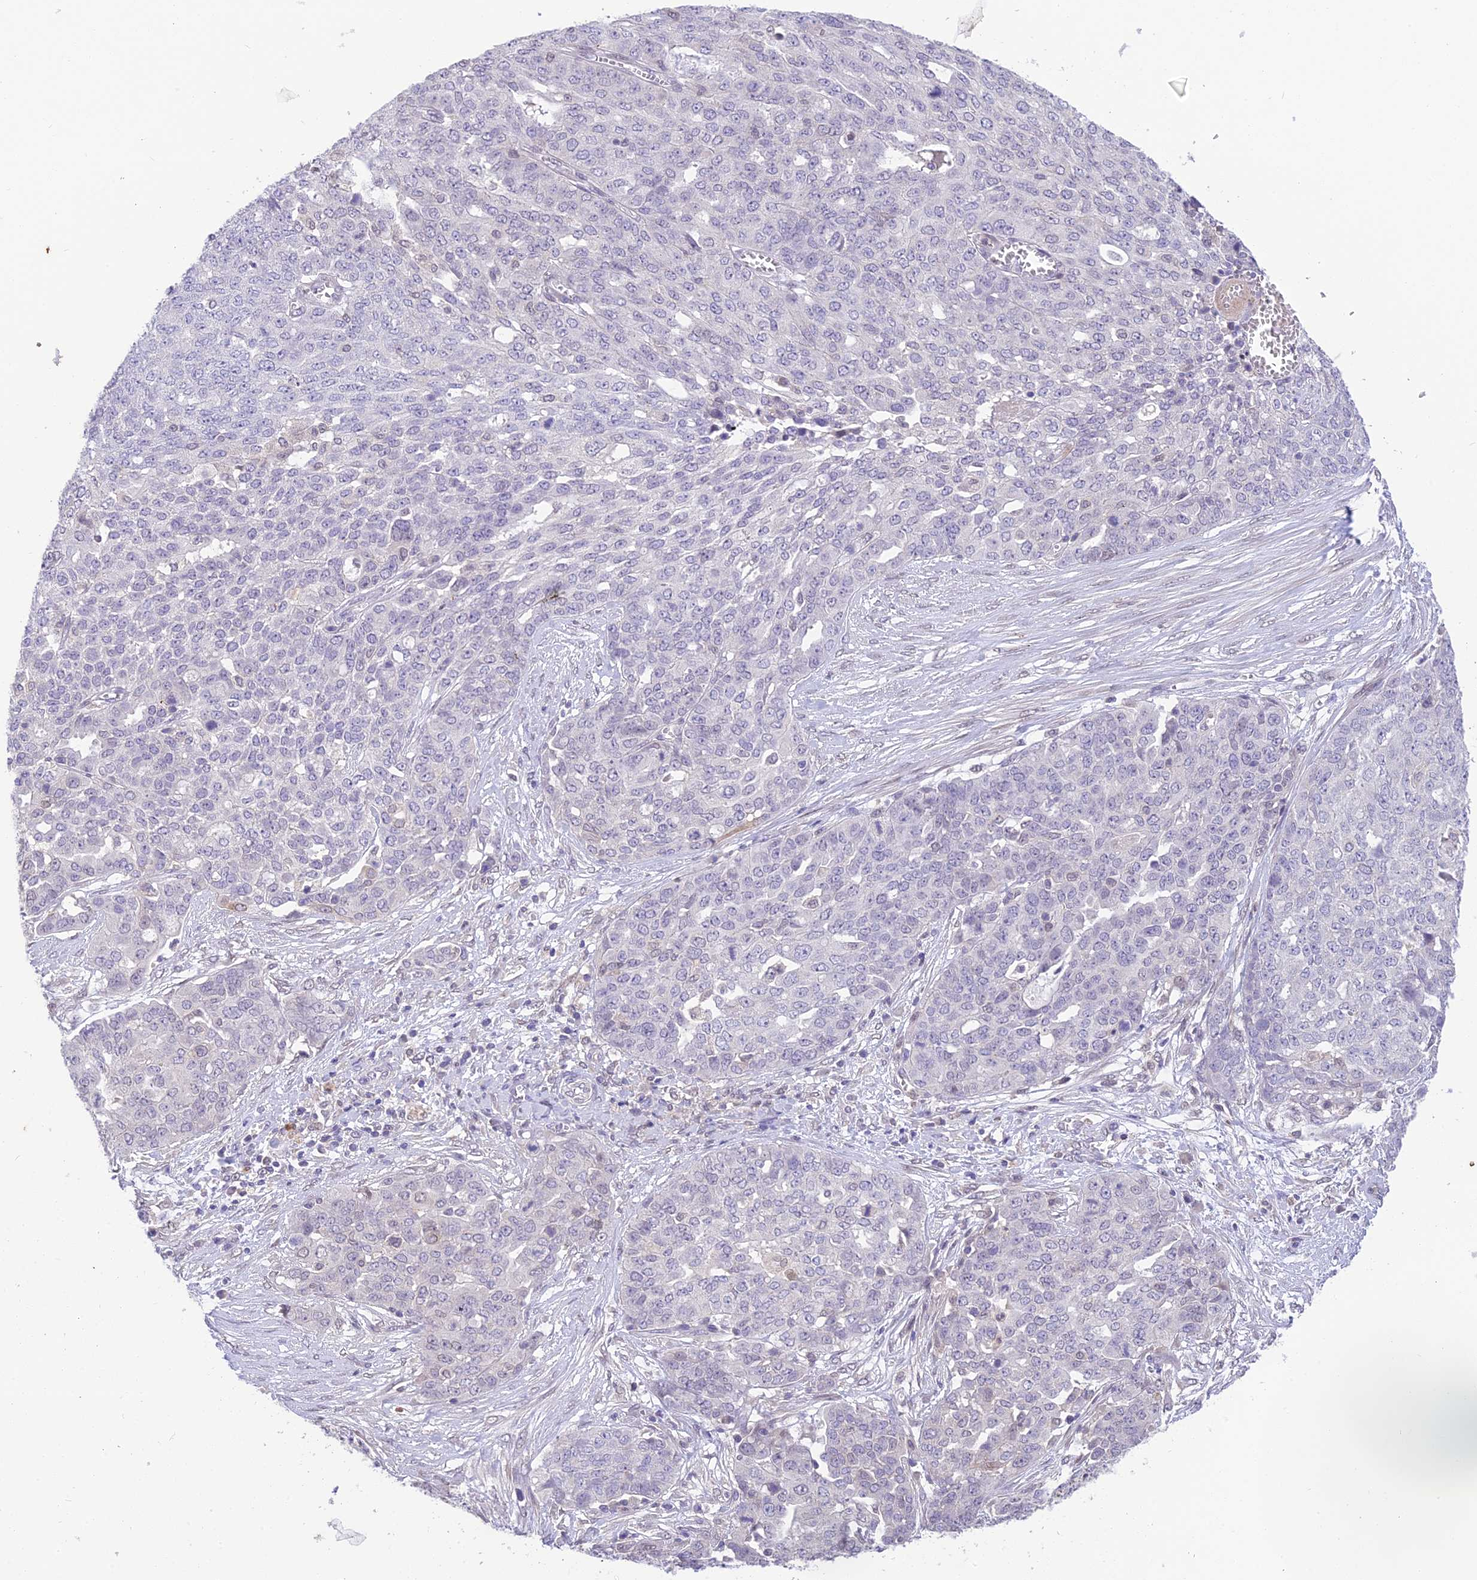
{"staining": {"intensity": "negative", "quantity": "none", "location": "none"}, "tissue": "ovarian cancer", "cell_type": "Tumor cells", "image_type": "cancer", "snomed": [{"axis": "morphology", "description": "Cystadenocarcinoma, serous, NOS"}, {"axis": "topography", "description": "Soft tissue"}, {"axis": "topography", "description": "Ovary"}], "caption": "This is a histopathology image of immunohistochemistry staining of ovarian serous cystadenocarcinoma, which shows no expression in tumor cells.", "gene": "BMT2", "patient": {"sex": "female", "age": 57}}